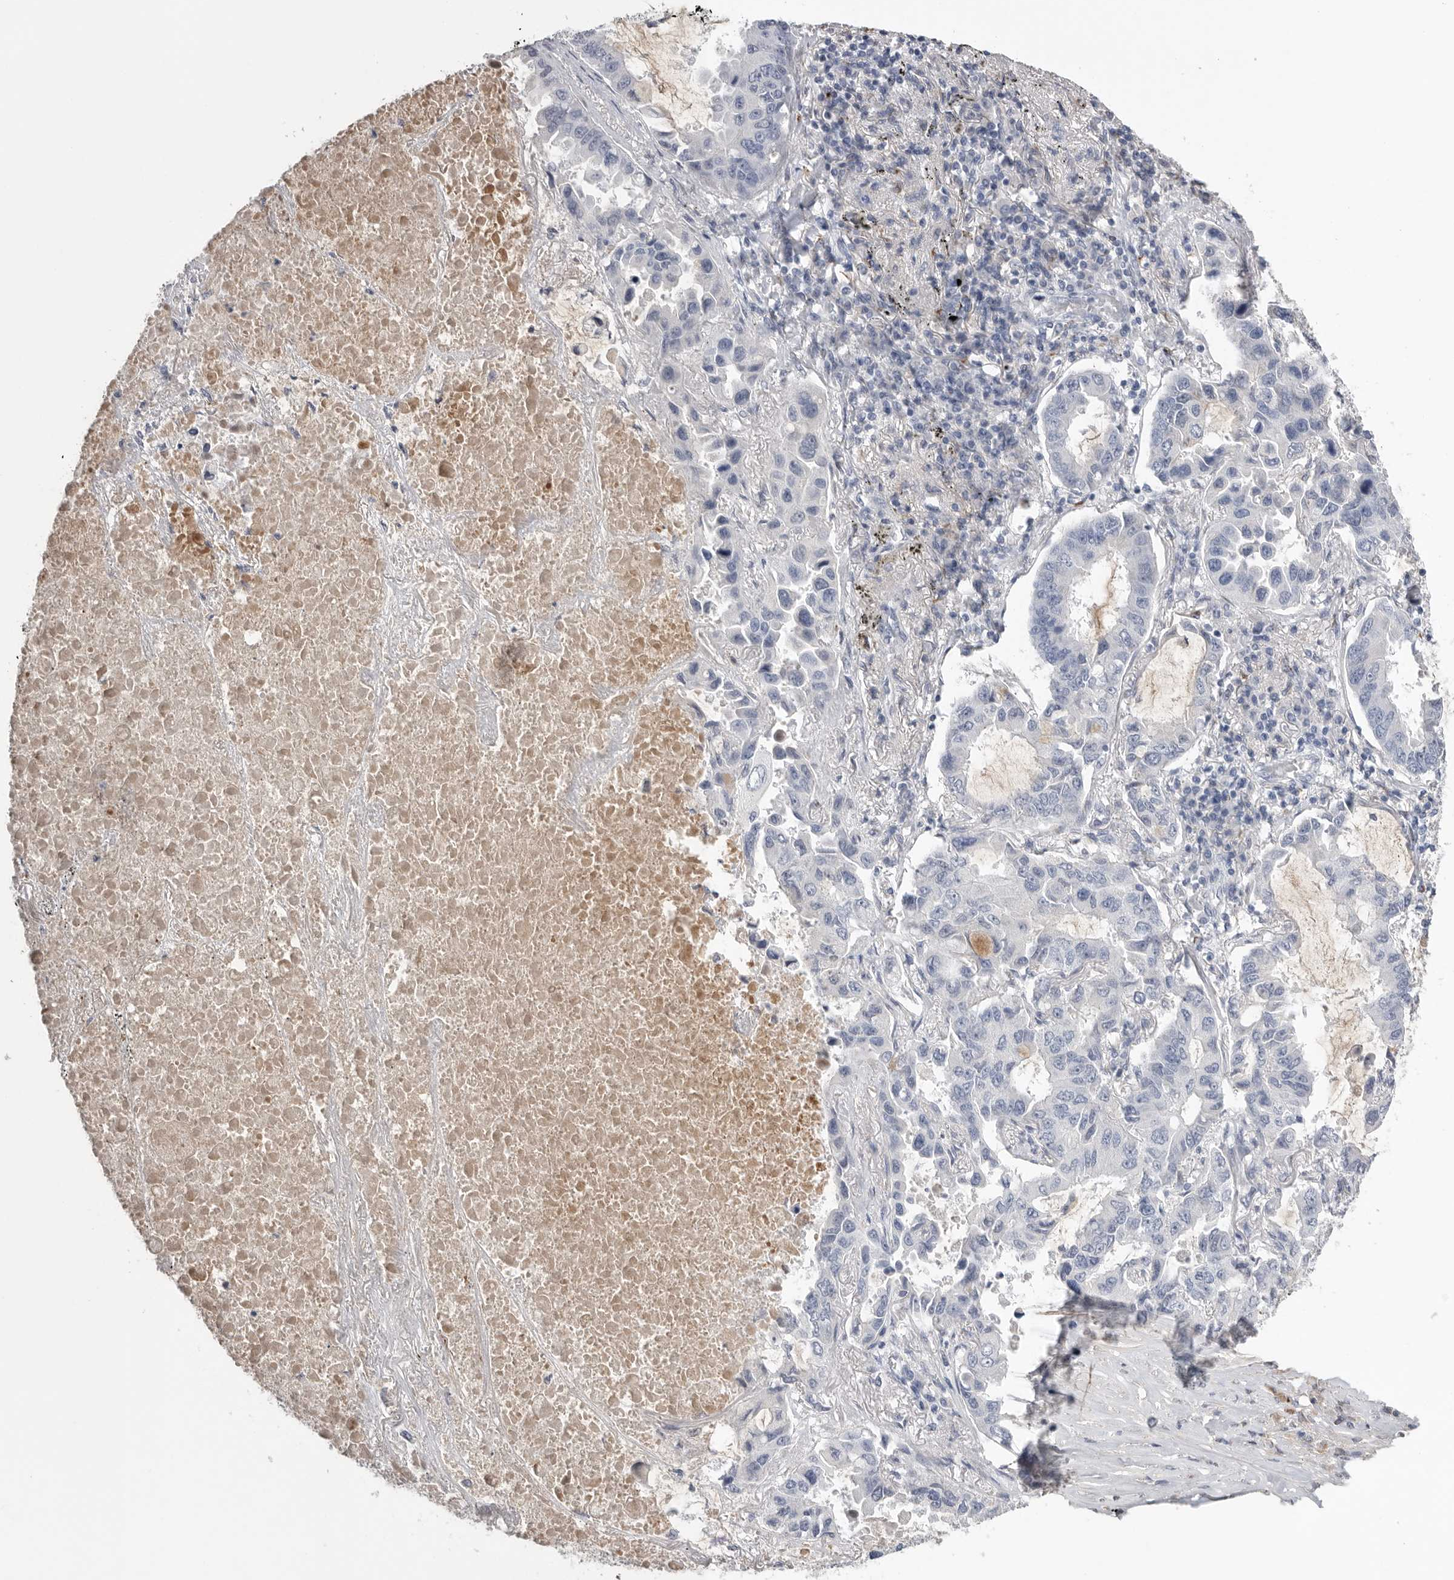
{"staining": {"intensity": "negative", "quantity": "none", "location": "none"}, "tissue": "lung cancer", "cell_type": "Tumor cells", "image_type": "cancer", "snomed": [{"axis": "morphology", "description": "Adenocarcinoma, NOS"}, {"axis": "topography", "description": "Lung"}], "caption": "Immunohistochemistry micrograph of lung cancer stained for a protein (brown), which reveals no expression in tumor cells.", "gene": "TIMP1", "patient": {"sex": "male", "age": 64}}